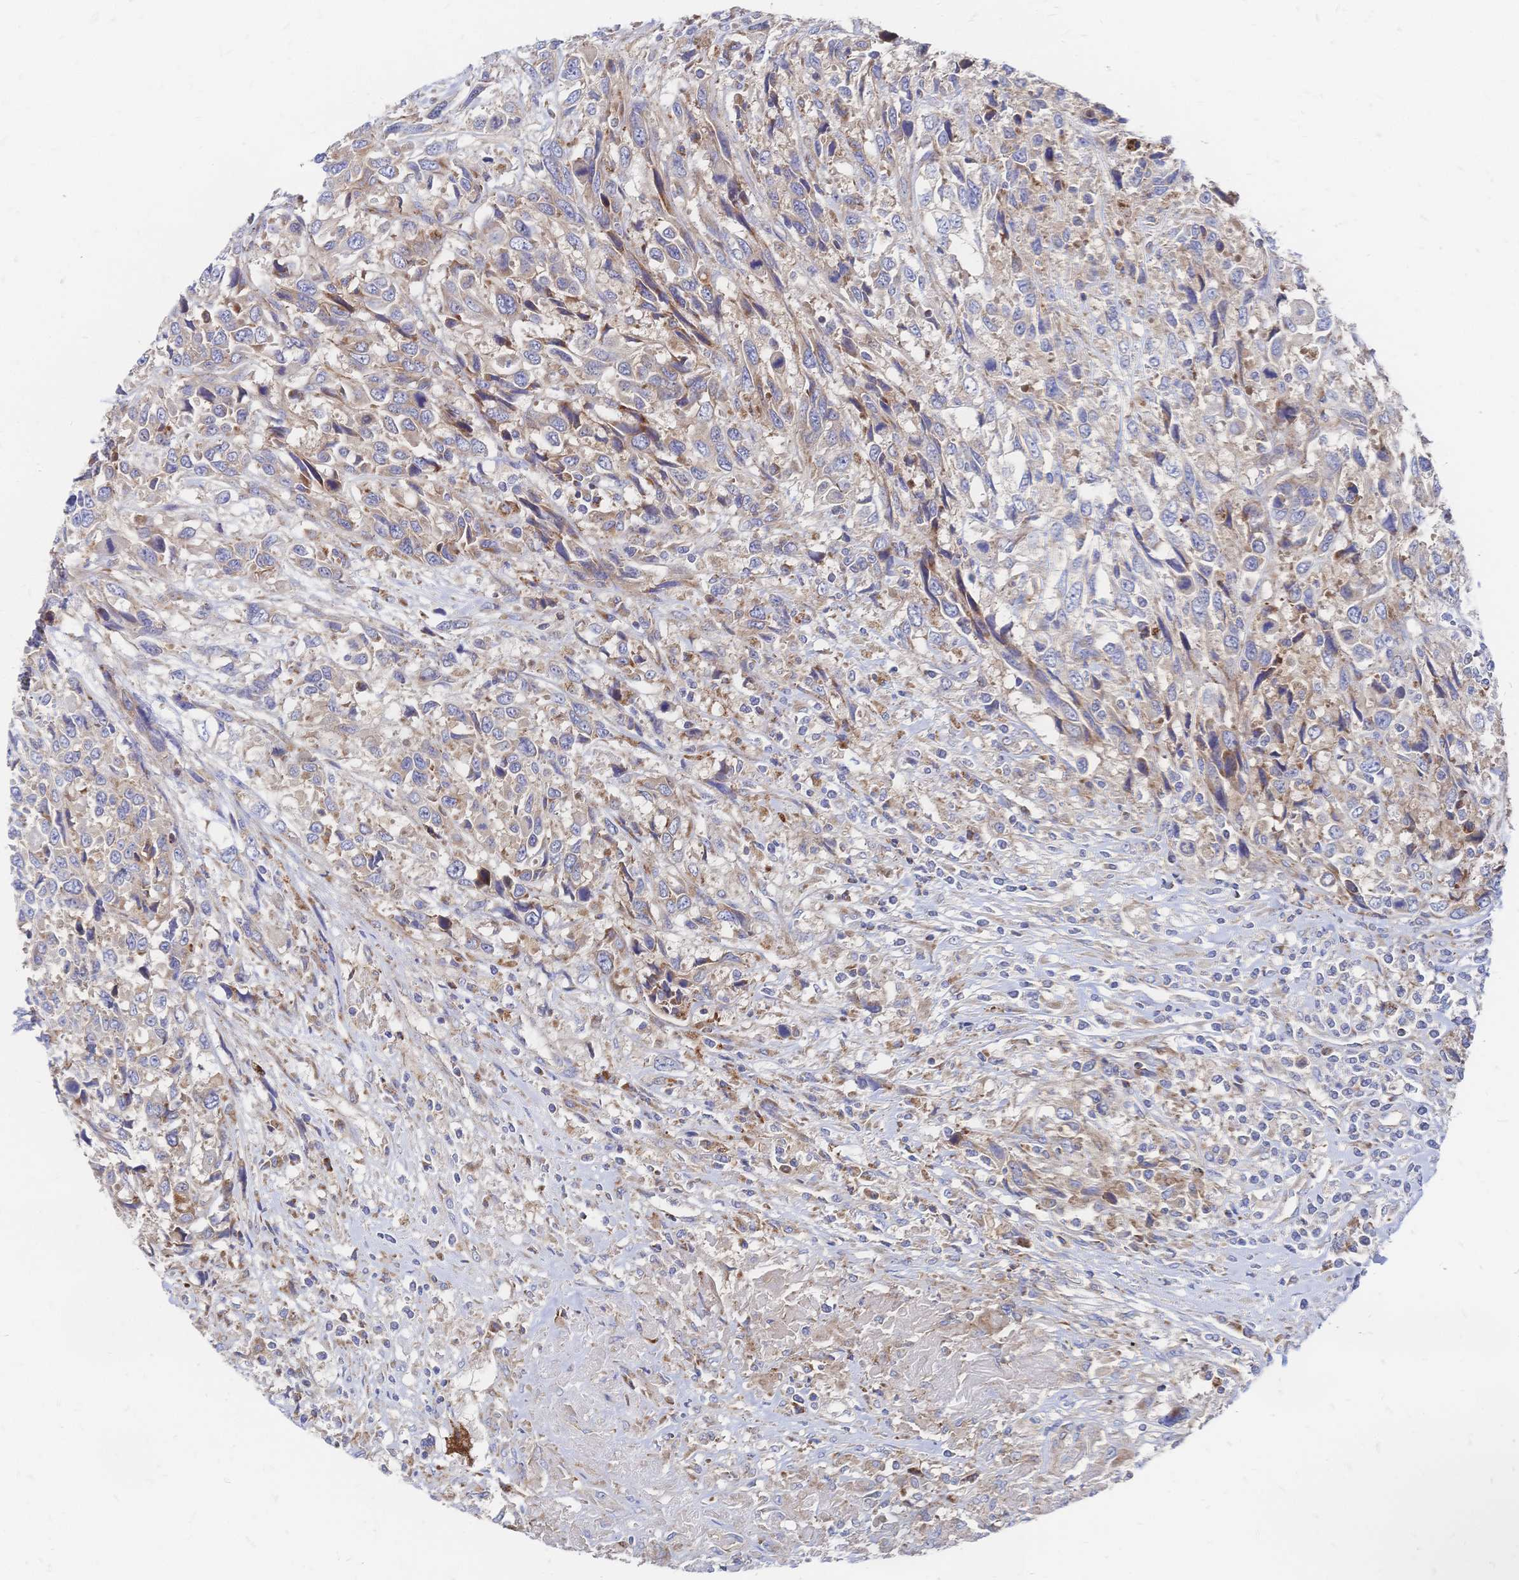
{"staining": {"intensity": "weak", "quantity": "<25%", "location": "cytoplasmic/membranous"}, "tissue": "urothelial cancer", "cell_type": "Tumor cells", "image_type": "cancer", "snomed": [{"axis": "morphology", "description": "Urothelial carcinoma, High grade"}, {"axis": "topography", "description": "Urinary bladder"}], "caption": "Image shows no significant protein staining in tumor cells of urothelial cancer.", "gene": "SORBS1", "patient": {"sex": "female", "age": 70}}